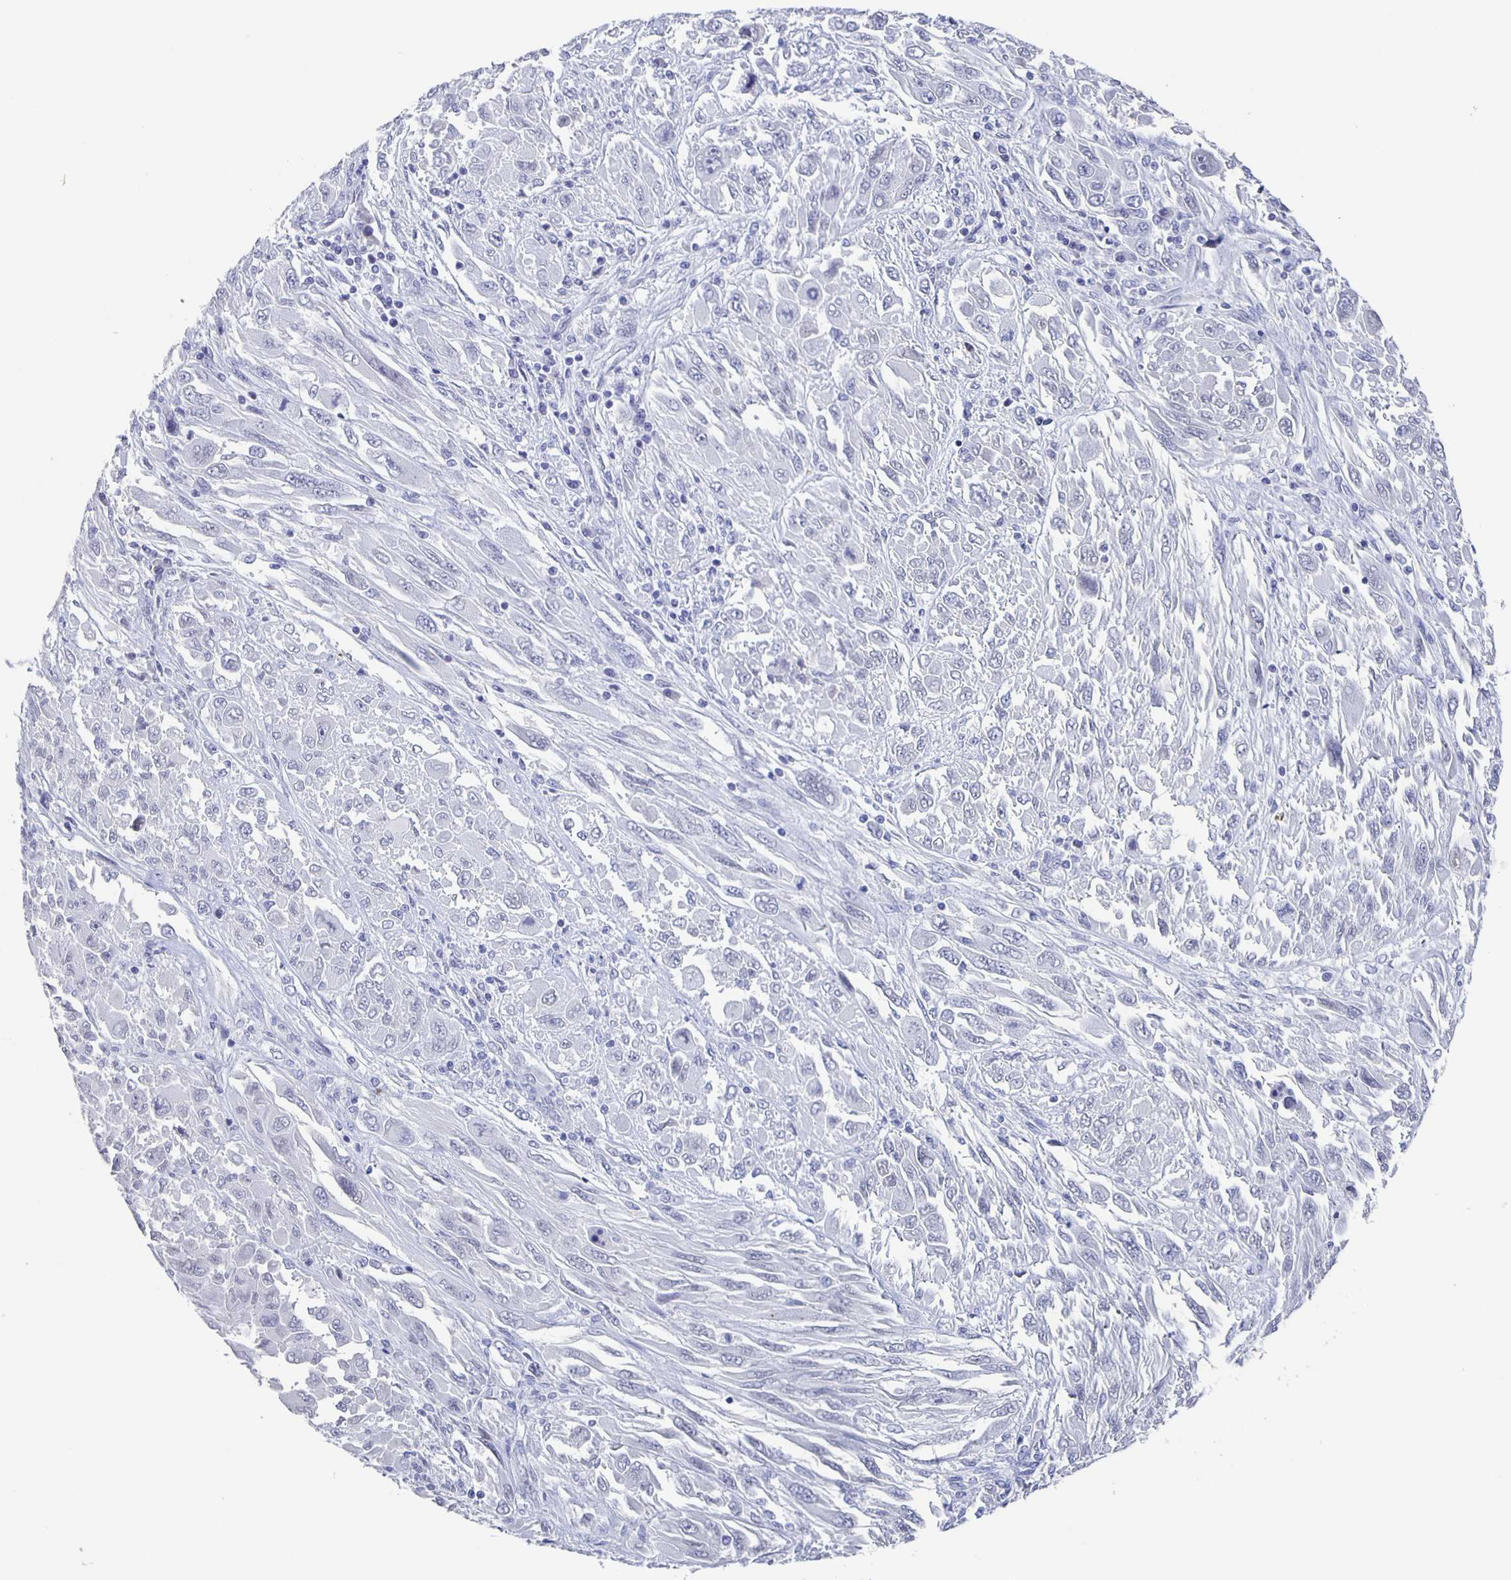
{"staining": {"intensity": "negative", "quantity": "none", "location": "none"}, "tissue": "melanoma", "cell_type": "Tumor cells", "image_type": "cancer", "snomed": [{"axis": "morphology", "description": "Malignant melanoma, NOS"}, {"axis": "topography", "description": "Skin"}], "caption": "Tumor cells show no significant expression in melanoma.", "gene": "CCDC17", "patient": {"sex": "female", "age": 91}}